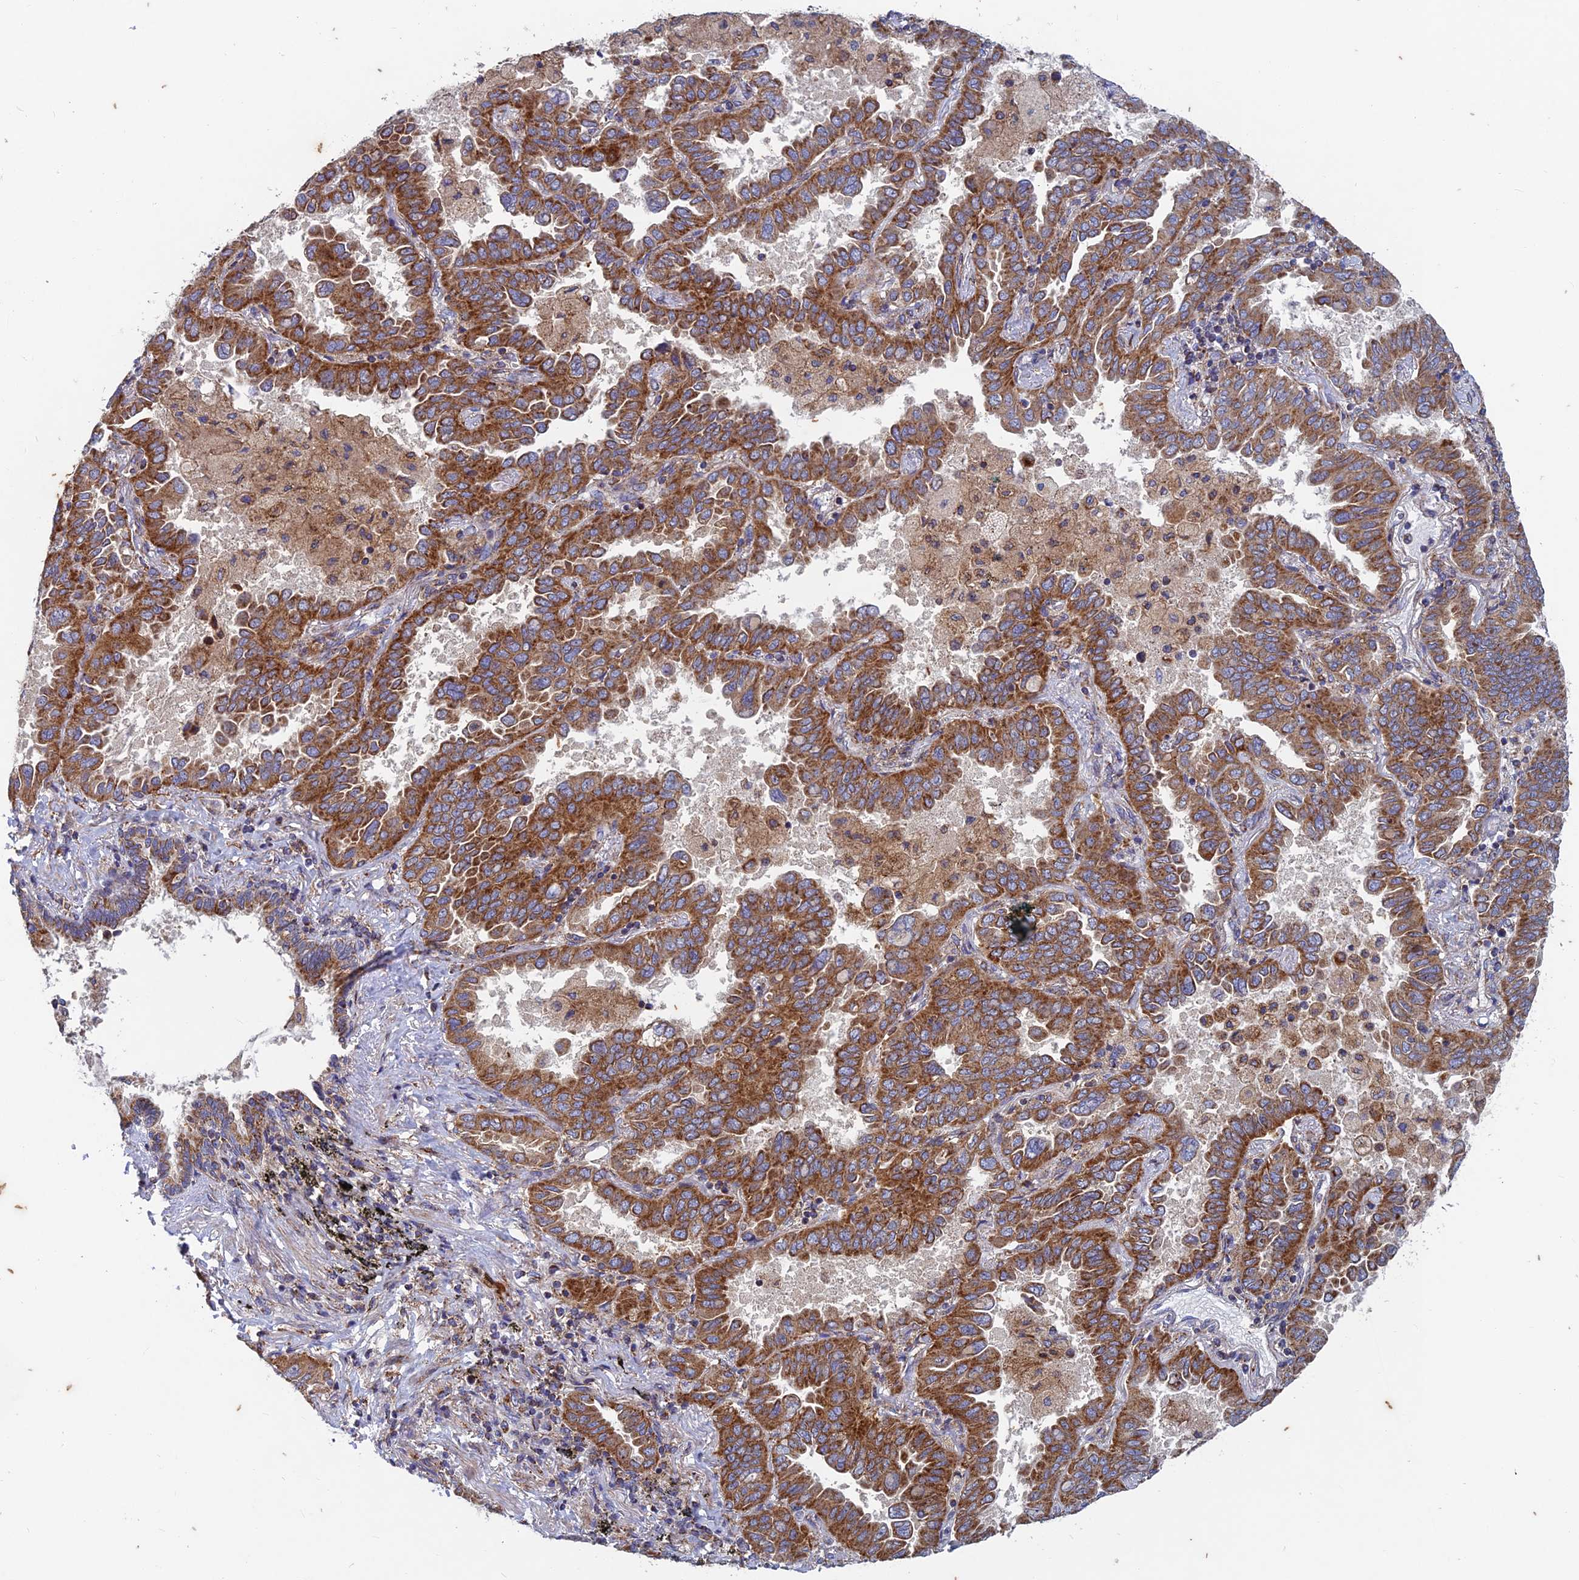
{"staining": {"intensity": "moderate", "quantity": ">75%", "location": "cytoplasmic/membranous"}, "tissue": "lung cancer", "cell_type": "Tumor cells", "image_type": "cancer", "snomed": [{"axis": "morphology", "description": "Adenocarcinoma, NOS"}, {"axis": "topography", "description": "Lung"}], "caption": "Immunohistochemical staining of adenocarcinoma (lung) displays medium levels of moderate cytoplasmic/membranous protein staining in about >75% of tumor cells.", "gene": "AP4S1", "patient": {"sex": "male", "age": 64}}